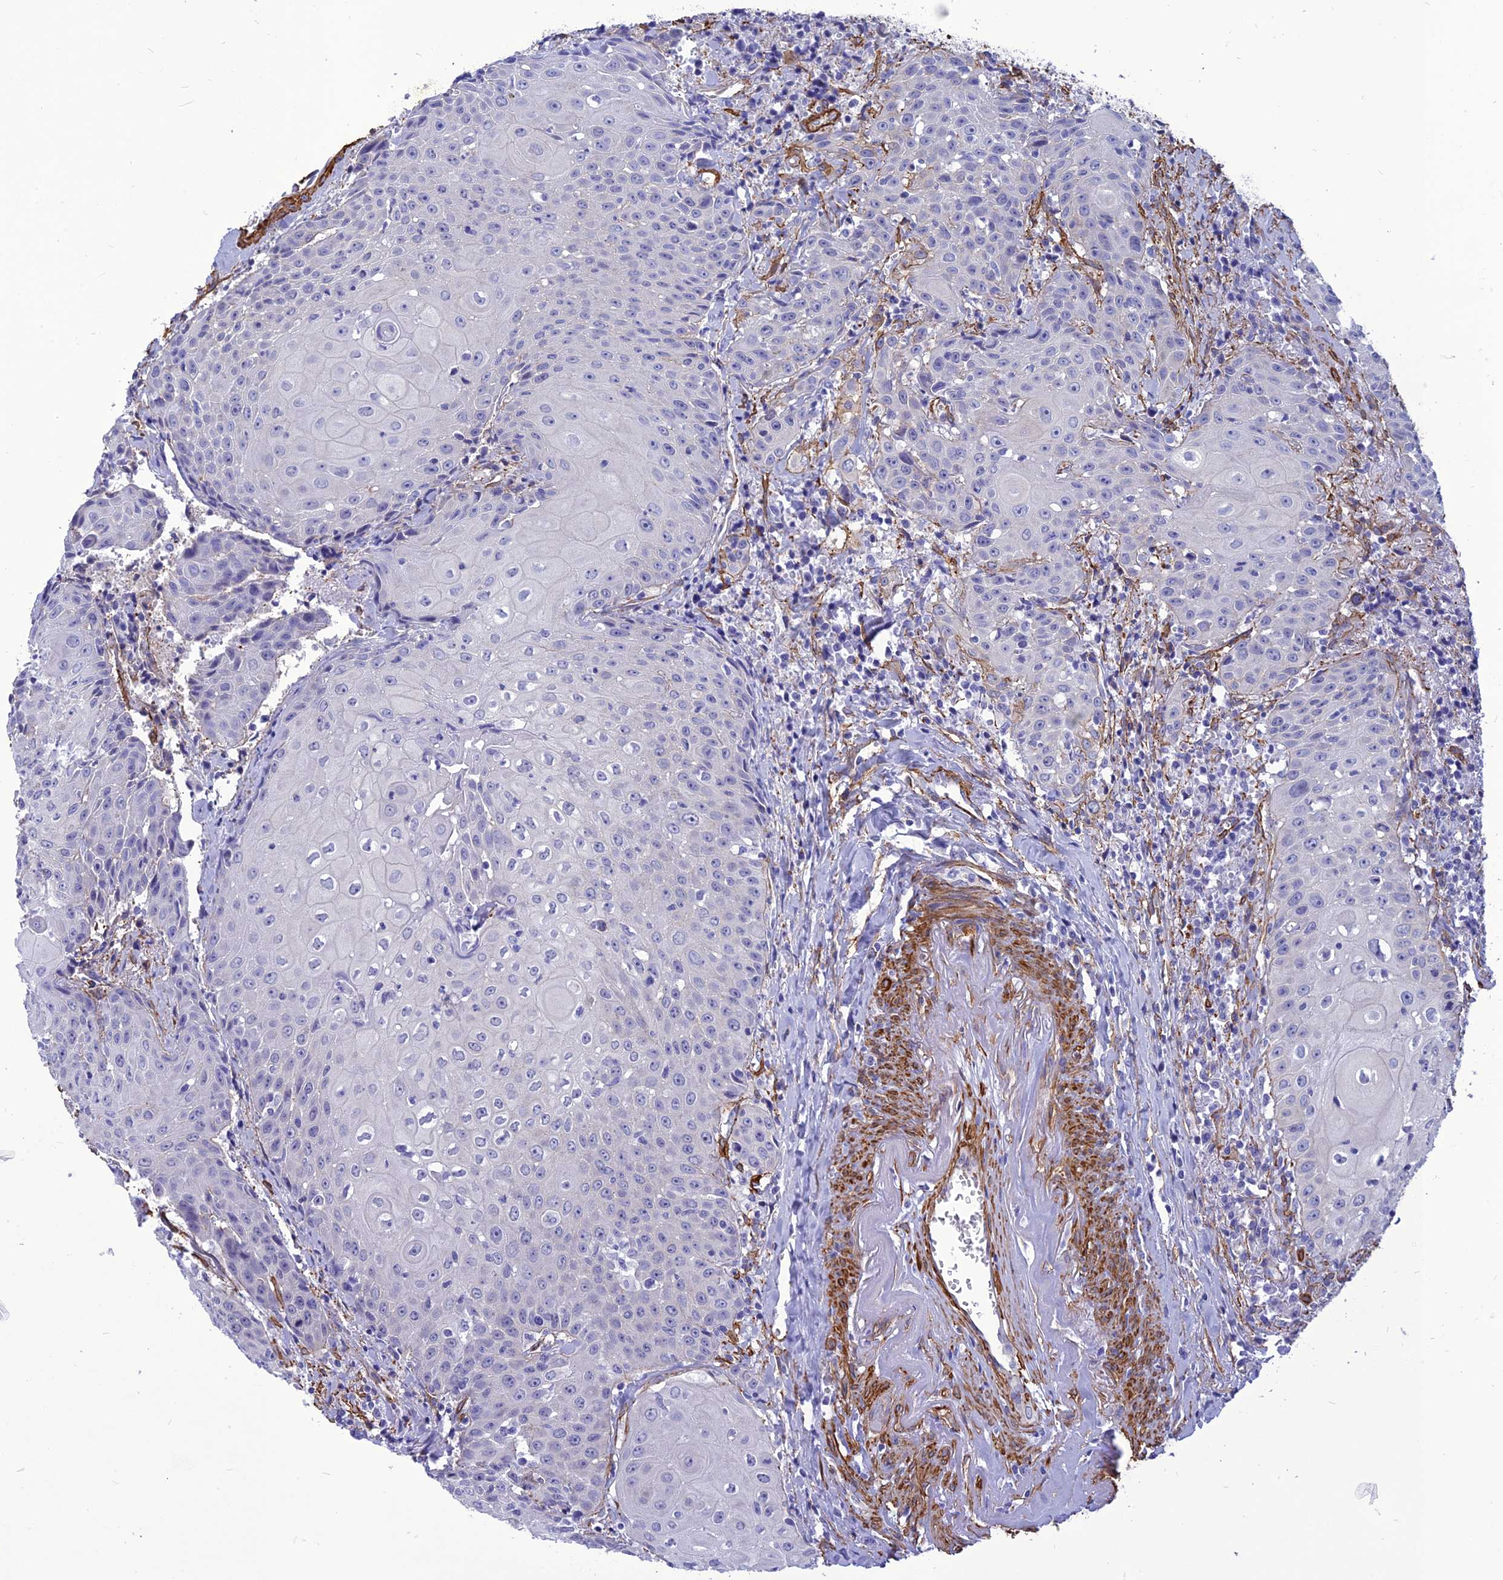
{"staining": {"intensity": "negative", "quantity": "none", "location": "none"}, "tissue": "head and neck cancer", "cell_type": "Tumor cells", "image_type": "cancer", "snomed": [{"axis": "morphology", "description": "Squamous cell carcinoma, NOS"}, {"axis": "topography", "description": "Oral tissue"}, {"axis": "topography", "description": "Head-Neck"}], "caption": "DAB (3,3'-diaminobenzidine) immunohistochemical staining of human head and neck cancer (squamous cell carcinoma) shows no significant staining in tumor cells.", "gene": "NKD1", "patient": {"sex": "female", "age": 82}}